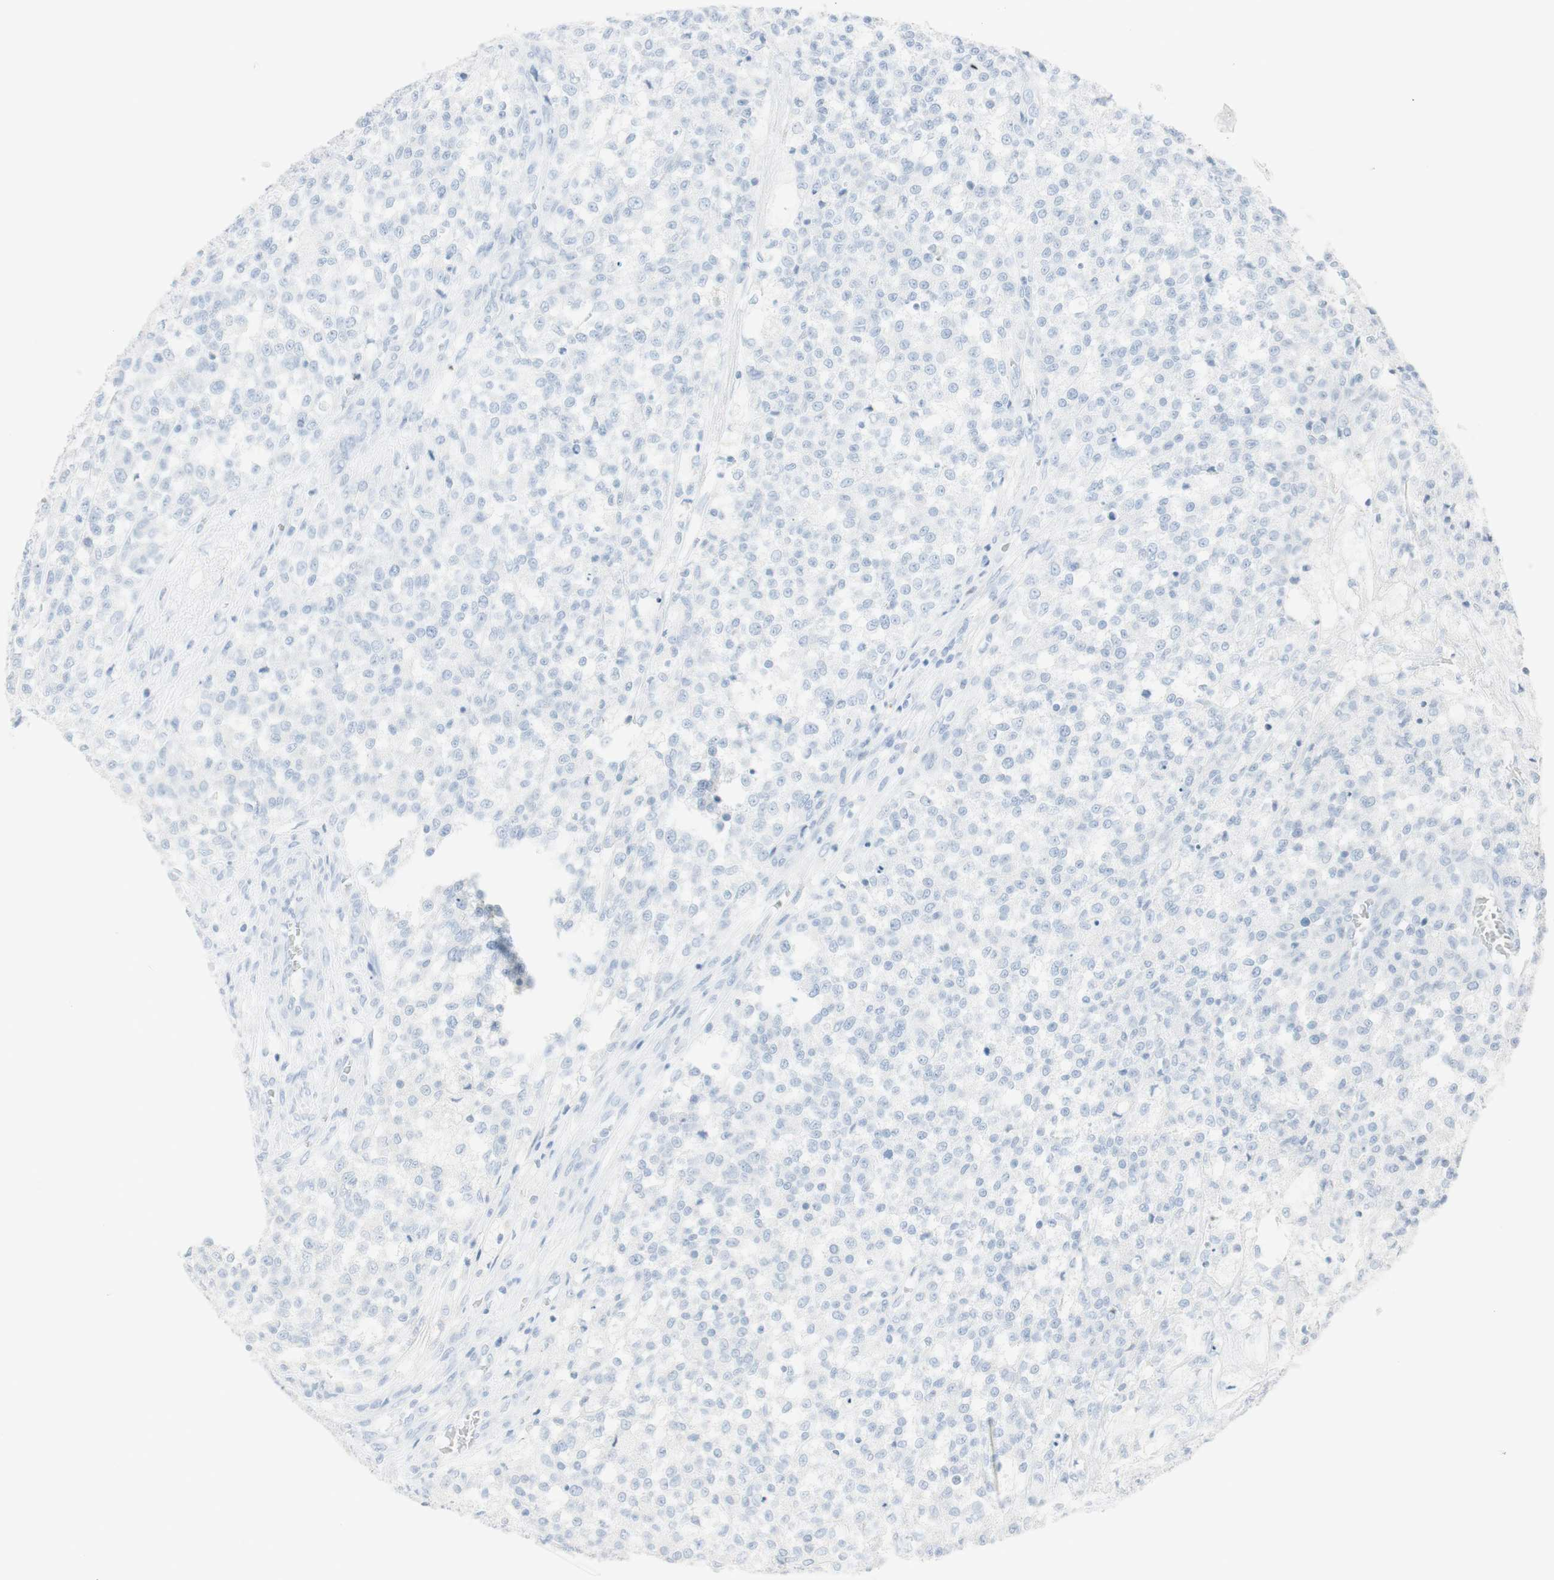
{"staining": {"intensity": "negative", "quantity": "none", "location": "none"}, "tissue": "testis cancer", "cell_type": "Tumor cells", "image_type": "cancer", "snomed": [{"axis": "morphology", "description": "Seminoma, NOS"}, {"axis": "topography", "description": "Testis"}], "caption": "DAB (3,3'-diaminobenzidine) immunohistochemical staining of human seminoma (testis) demonstrates no significant expression in tumor cells. (DAB immunohistochemistry (IHC) with hematoxylin counter stain).", "gene": "NAPSA", "patient": {"sex": "male", "age": 59}}